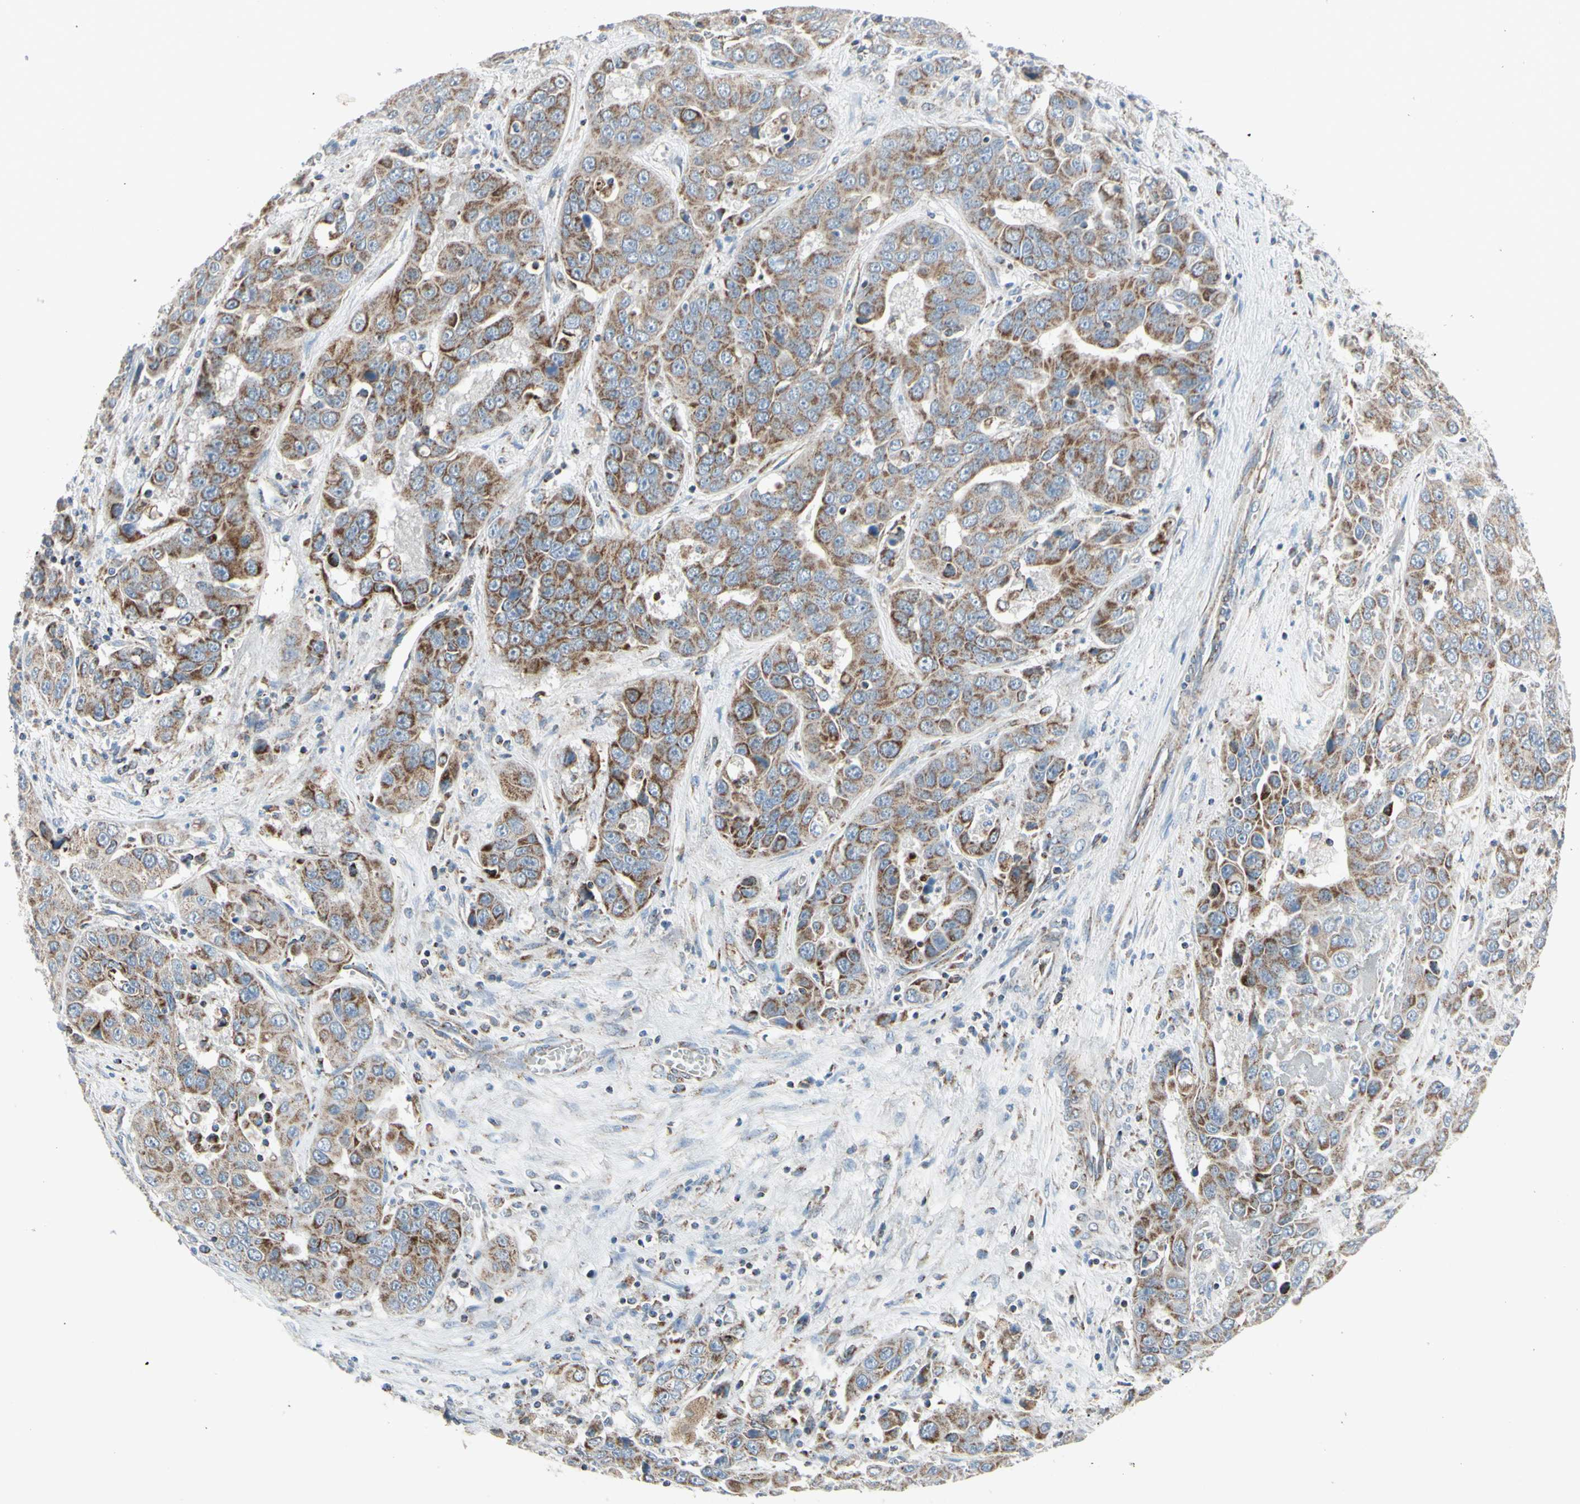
{"staining": {"intensity": "moderate", "quantity": "25%-75%", "location": "cytoplasmic/membranous"}, "tissue": "liver cancer", "cell_type": "Tumor cells", "image_type": "cancer", "snomed": [{"axis": "morphology", "description": "Cholangiocarcinoma"}, {"axis": "topography", "description": "Liver"}], "caption": "This photomicrograph displays cholangiocarcinoma (liver) stained with immunohistochemistry (IHC) to label a protein in brown. The cytoplasmic/membranous of tumor cells show moderate positivity for the protein. Nuclei are counter-stained blue.", "gene": "FAM171B", "patient": {"sex": "female", "age": 52}}